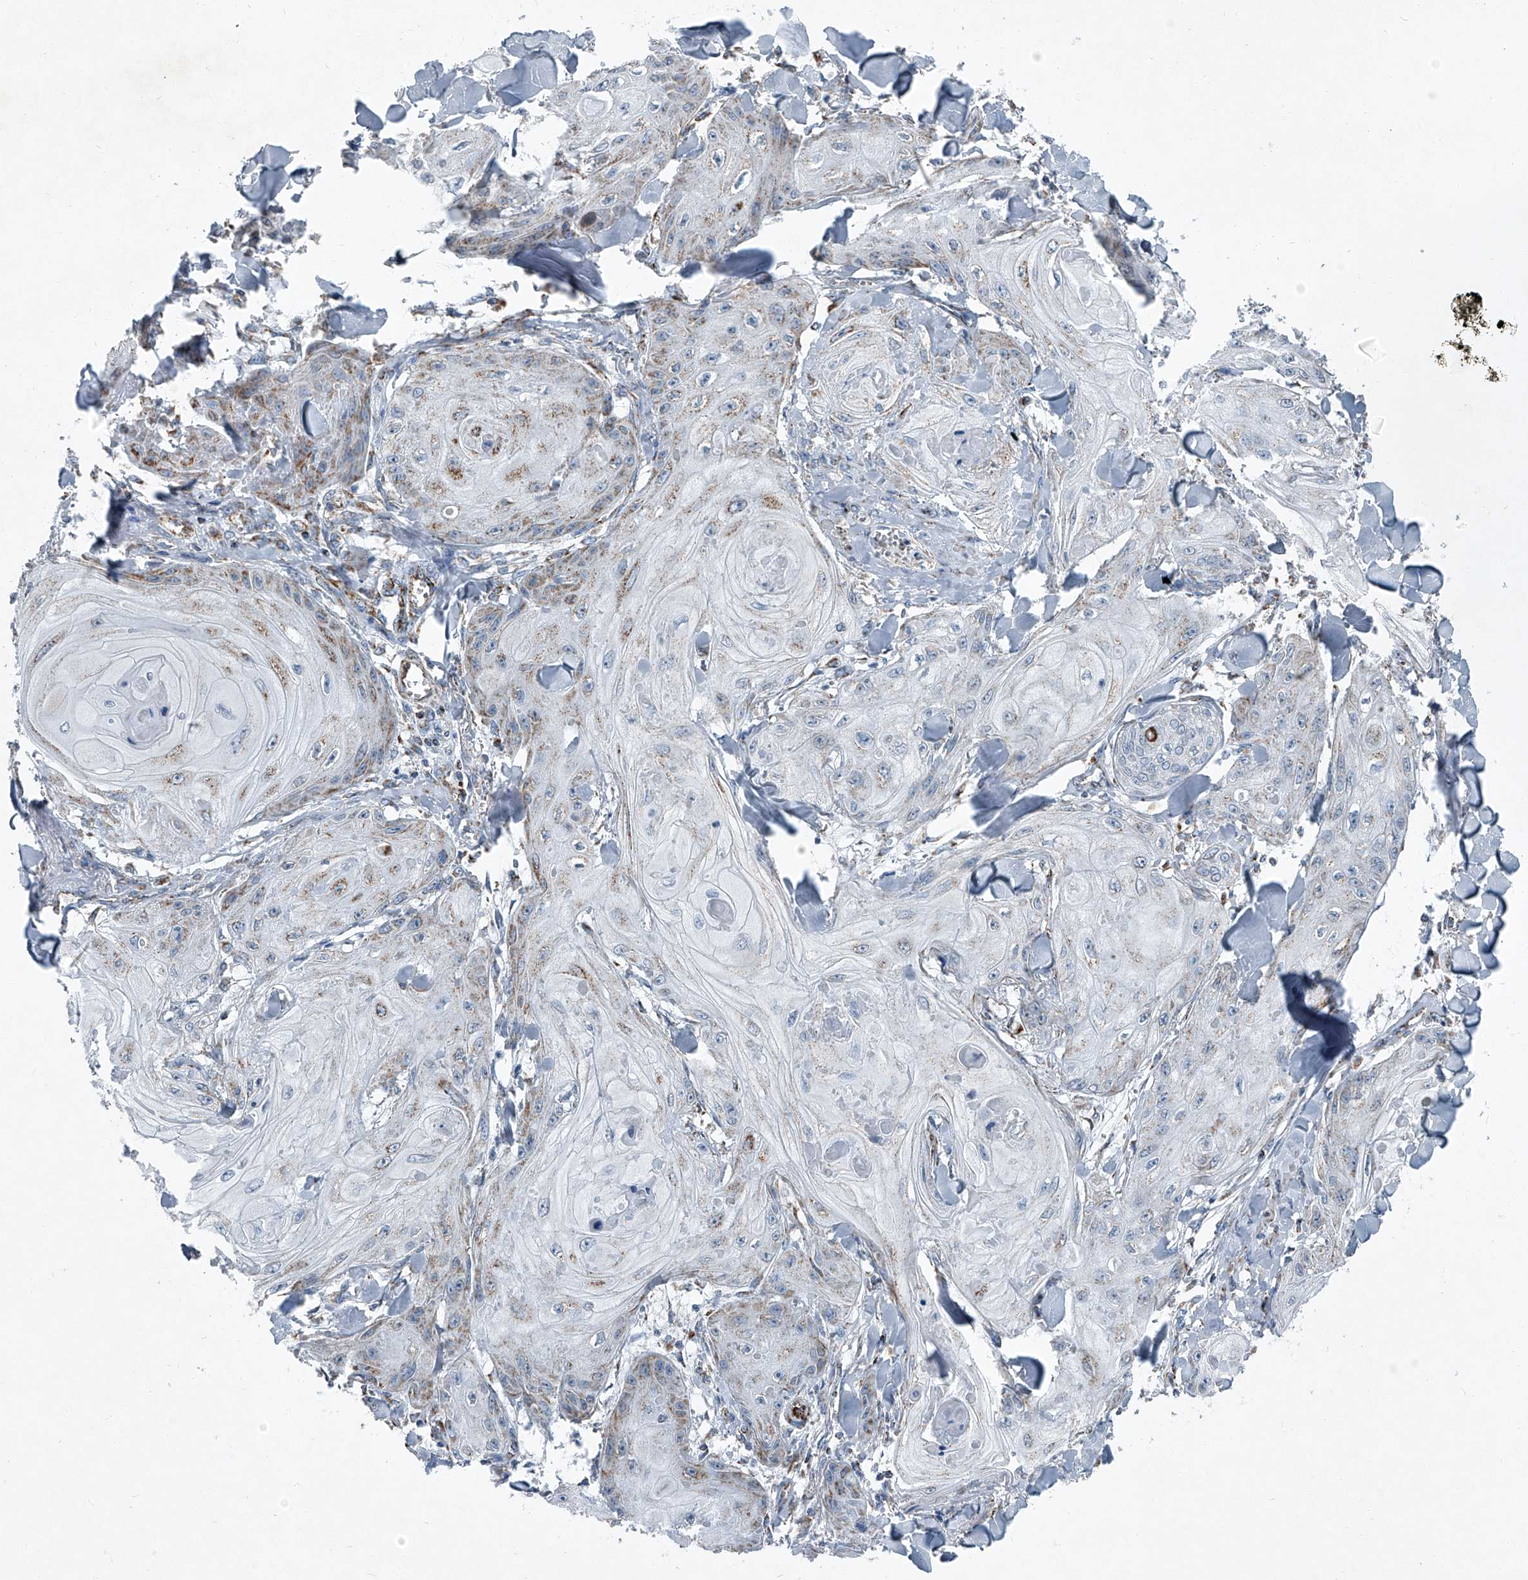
{"staining": {"intensity": "weak", "quantity": "25%-75%", "location": "cytoplasmic/membranous"}, "tissue": "skin cancer", "cell_type": "Tumor cells", "image_type": "cancer", "snomed": [{"axis": "morphology", "description": "Squamous cell carcinoma, NOS"}, {"axis": "topography", "description": "Skin"}], "caption": "An image showing weak cytoplasmic/membranous expression in approximately 25%-75% of tumor cells in skin squamous cell carcinoma, as visualized by brown immunohistochemical staining.", "gene": "CHRNA7", "patient": {"sex": "male", "age": 74}}